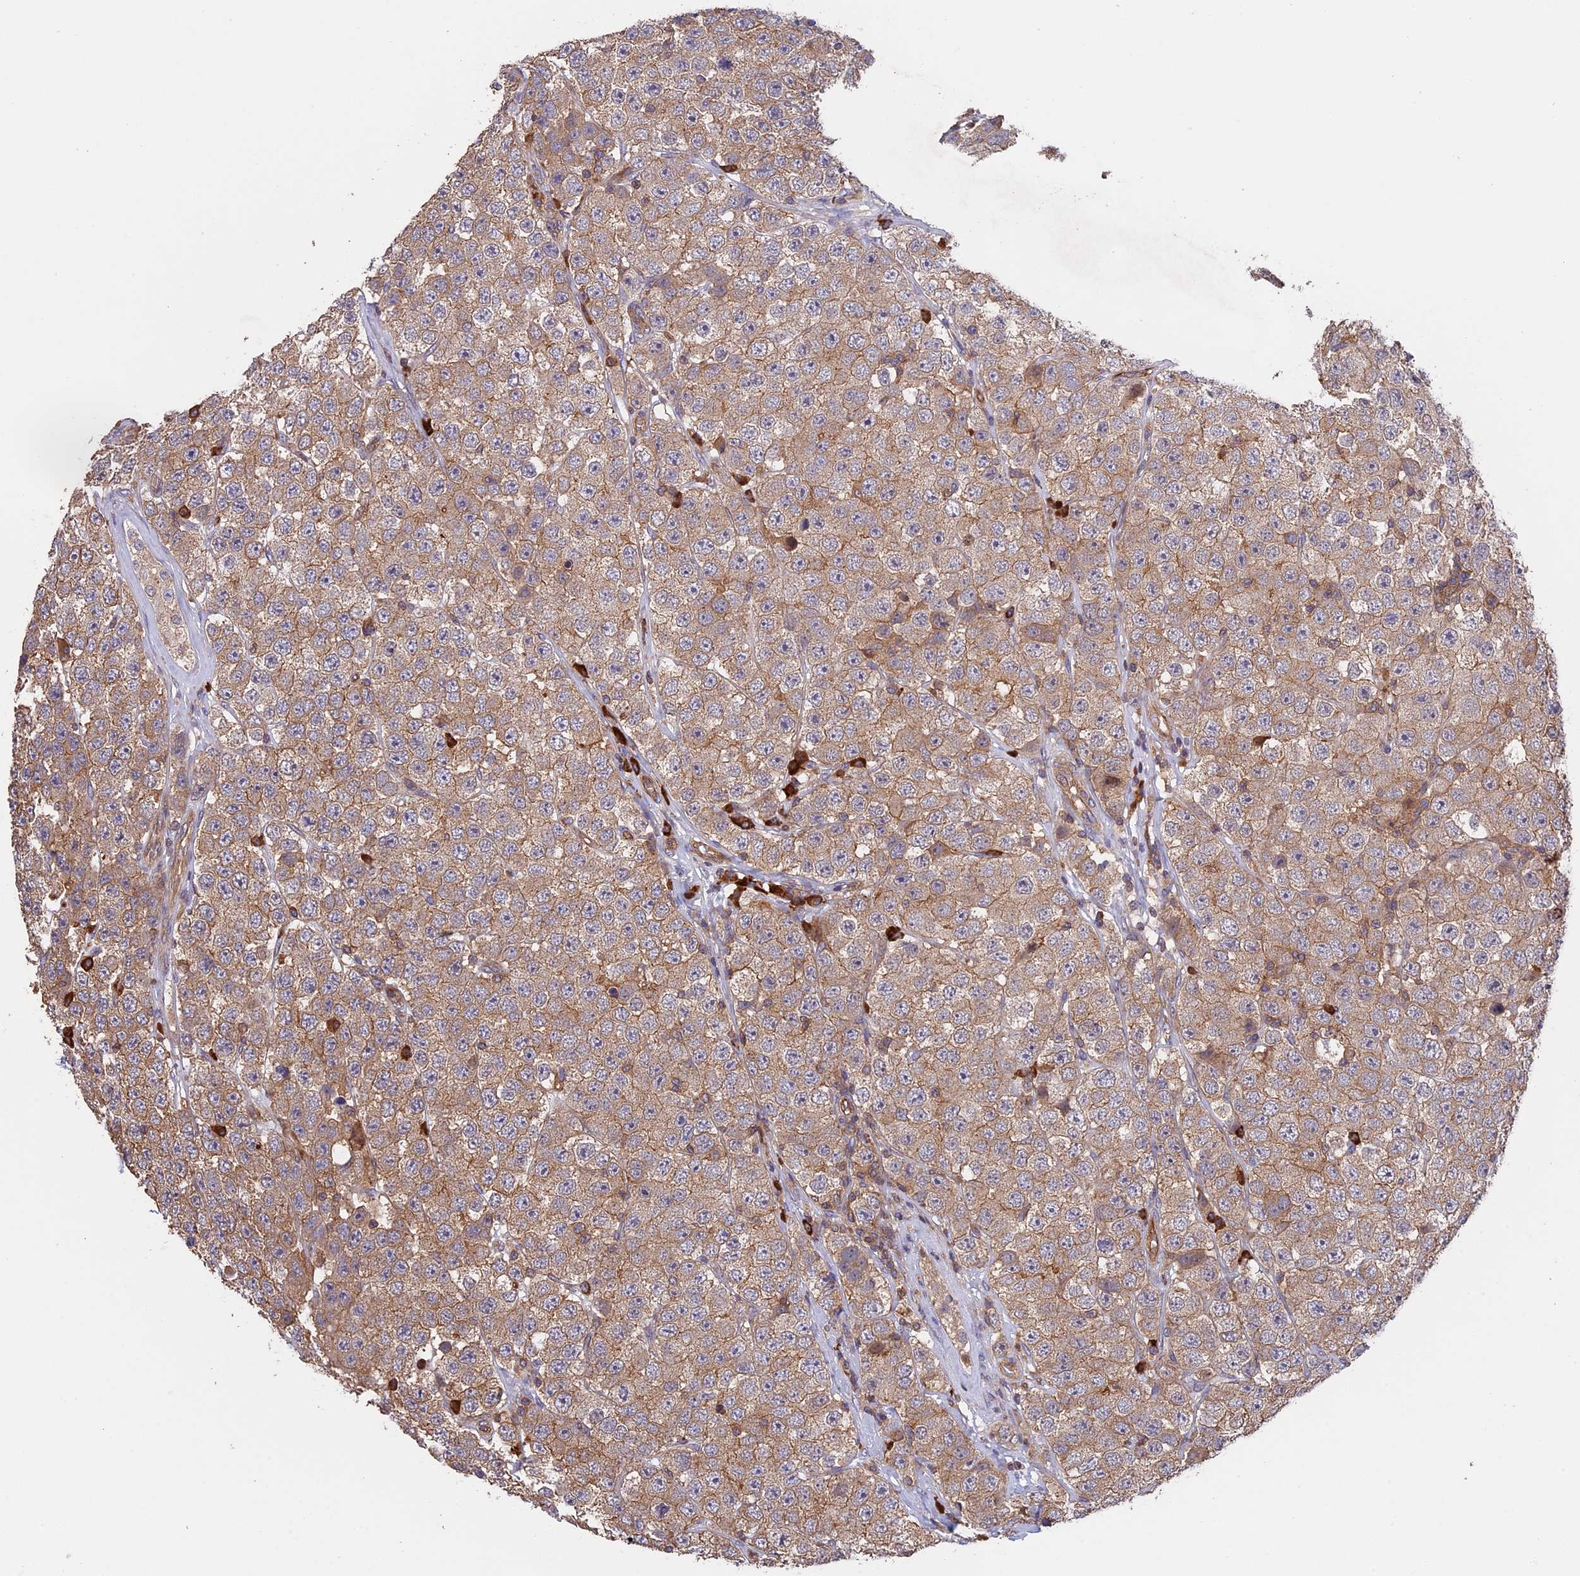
{"staining": {"intensity": "moderate", "quantity": ">75%", "location": "cytoplasmic/membranous"}, "tissue": "testis cancer", "cell_type": "Tumor cells", "image_type": "cancer", "snomed": [{"axis": "morphology", "description": "Seminoma, NOS"}, {"axis": "topography", "description": "Testis"}], "caption": "Protein staining of testis seminoma tissue displays moderate cytoplasmic/membranous positivity in approximately >75% of tumor cells. Ihc stains the protein in brown and the nuclei are stained blue.", "gene": "GAS8", "patient": {"sex": "male", "age": 28}}